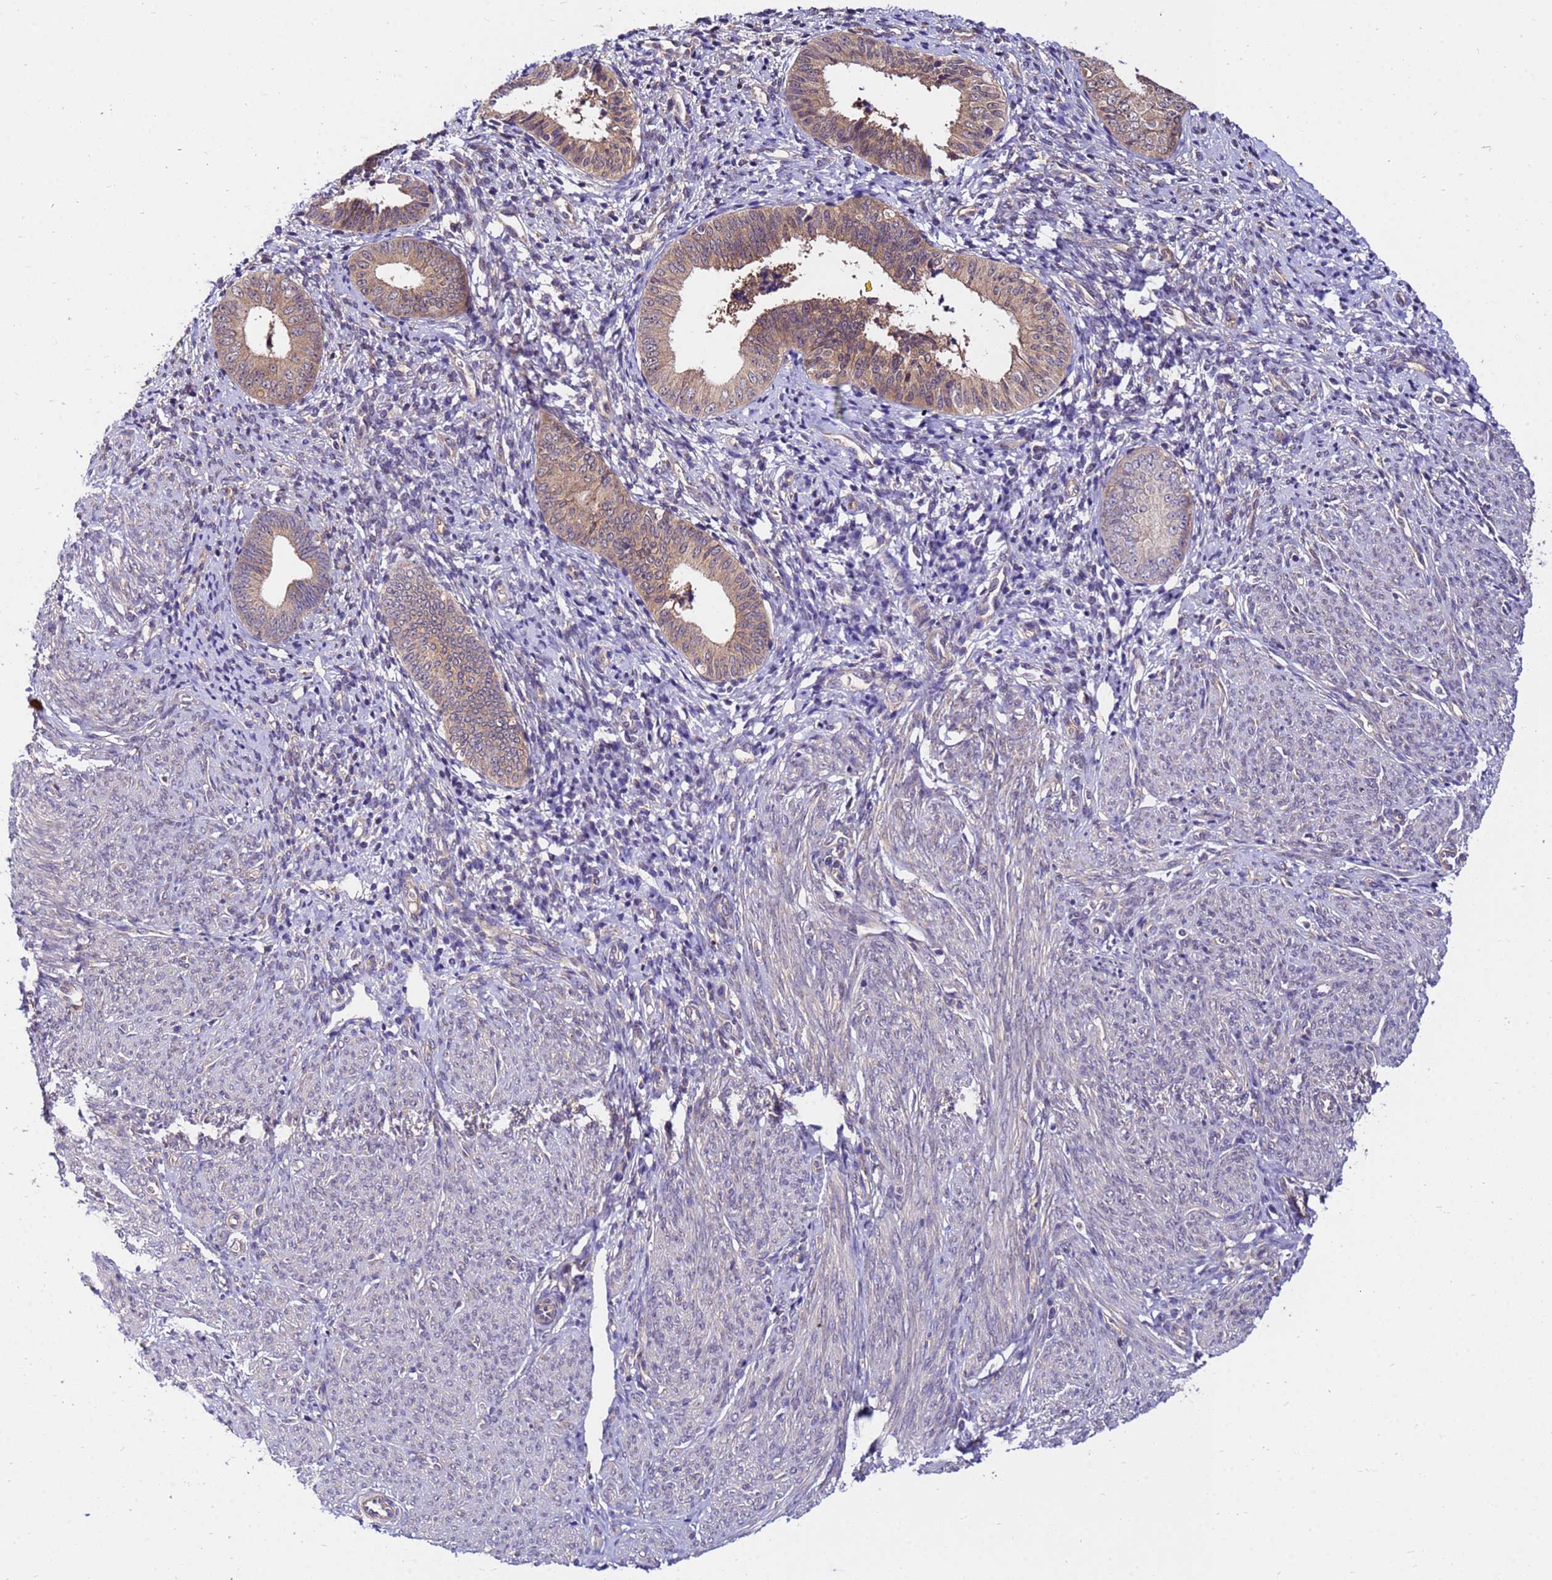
{"staining": {"intensity": "moderate", "quantity": "25%-75%", "location": "cytoplasmic/membranous"}, "tissue": "endometrial cancer", "cell_type": "Tumor cells", "image_type": "cancer", "snomed": [{"axis": "morphology", "description": "Adenocarcinoma, NOS"}, {"axis": "topography", "description": "Endometrium"}], "caption": "Immunohistochemistry image of endometrial adenocarcinoma stained for a protein (brown), which exhibits medium levels of moderate cytoplasmic/membranous expression in approximately 25%-75% of tumor cells.", "gene": "GET3", "patient": {"sex": "female", "age": 79}}